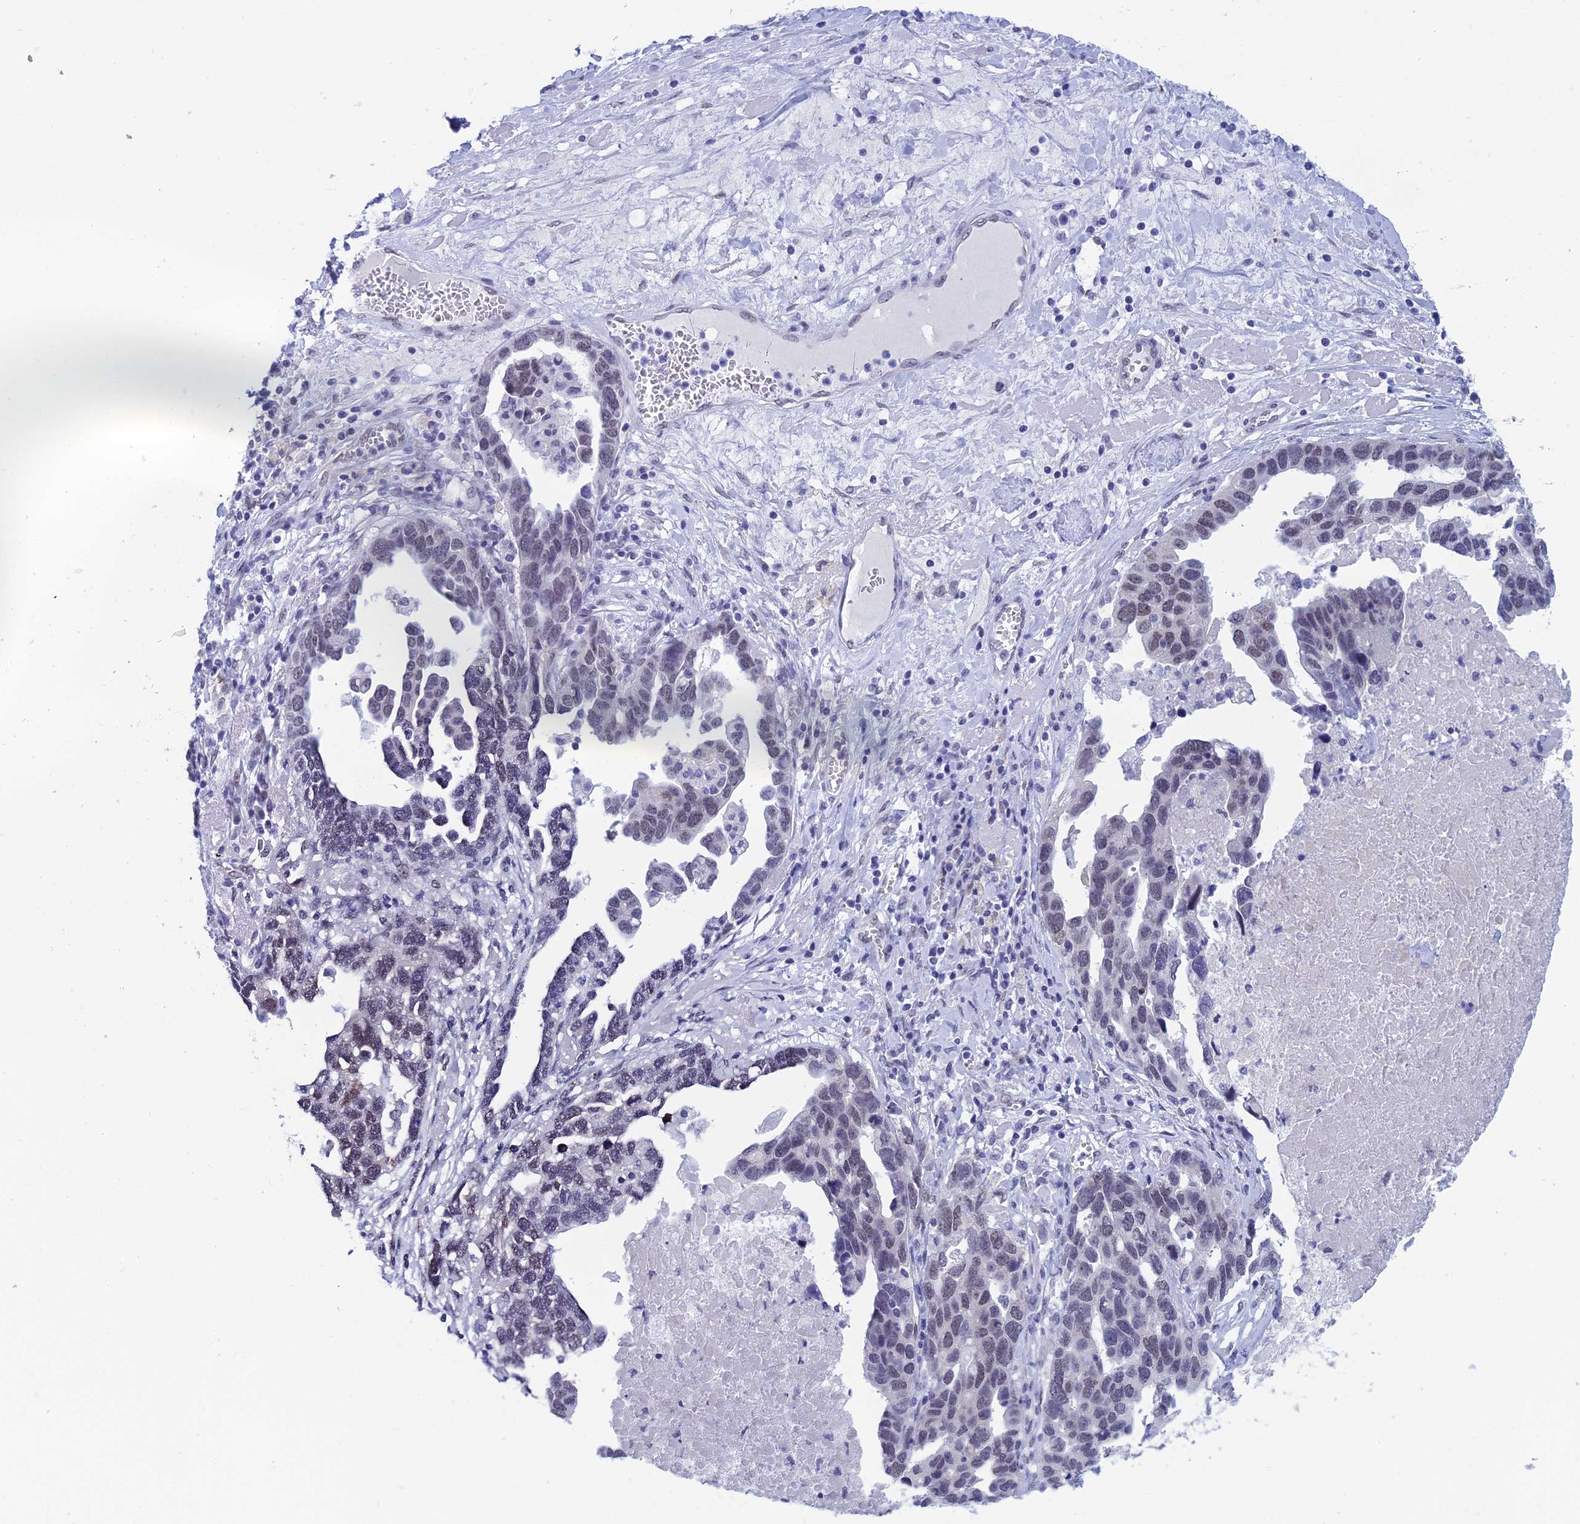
{"staining": {"intensity": "weak", "quantity": "<25%", "location": "nuclear"}, "tissue": "ovarian cancer", "cell_type": "Tumor cells", "image_type": "cancer", "snomed": [{"axis": "morphology", "description": "Cystadenocarcinoma, serous, NOS"}, {"axis": "topography", "description": "Ovary"}], "caption": "An immunohistochemistry image of ovarian serous cystadenocarcinoma is shown. There is no staining in tumor cells of ovarian serous cystadenocarcinoma.", "gene": "NABP2", "patient": {"sex": "female", "age": 54}}